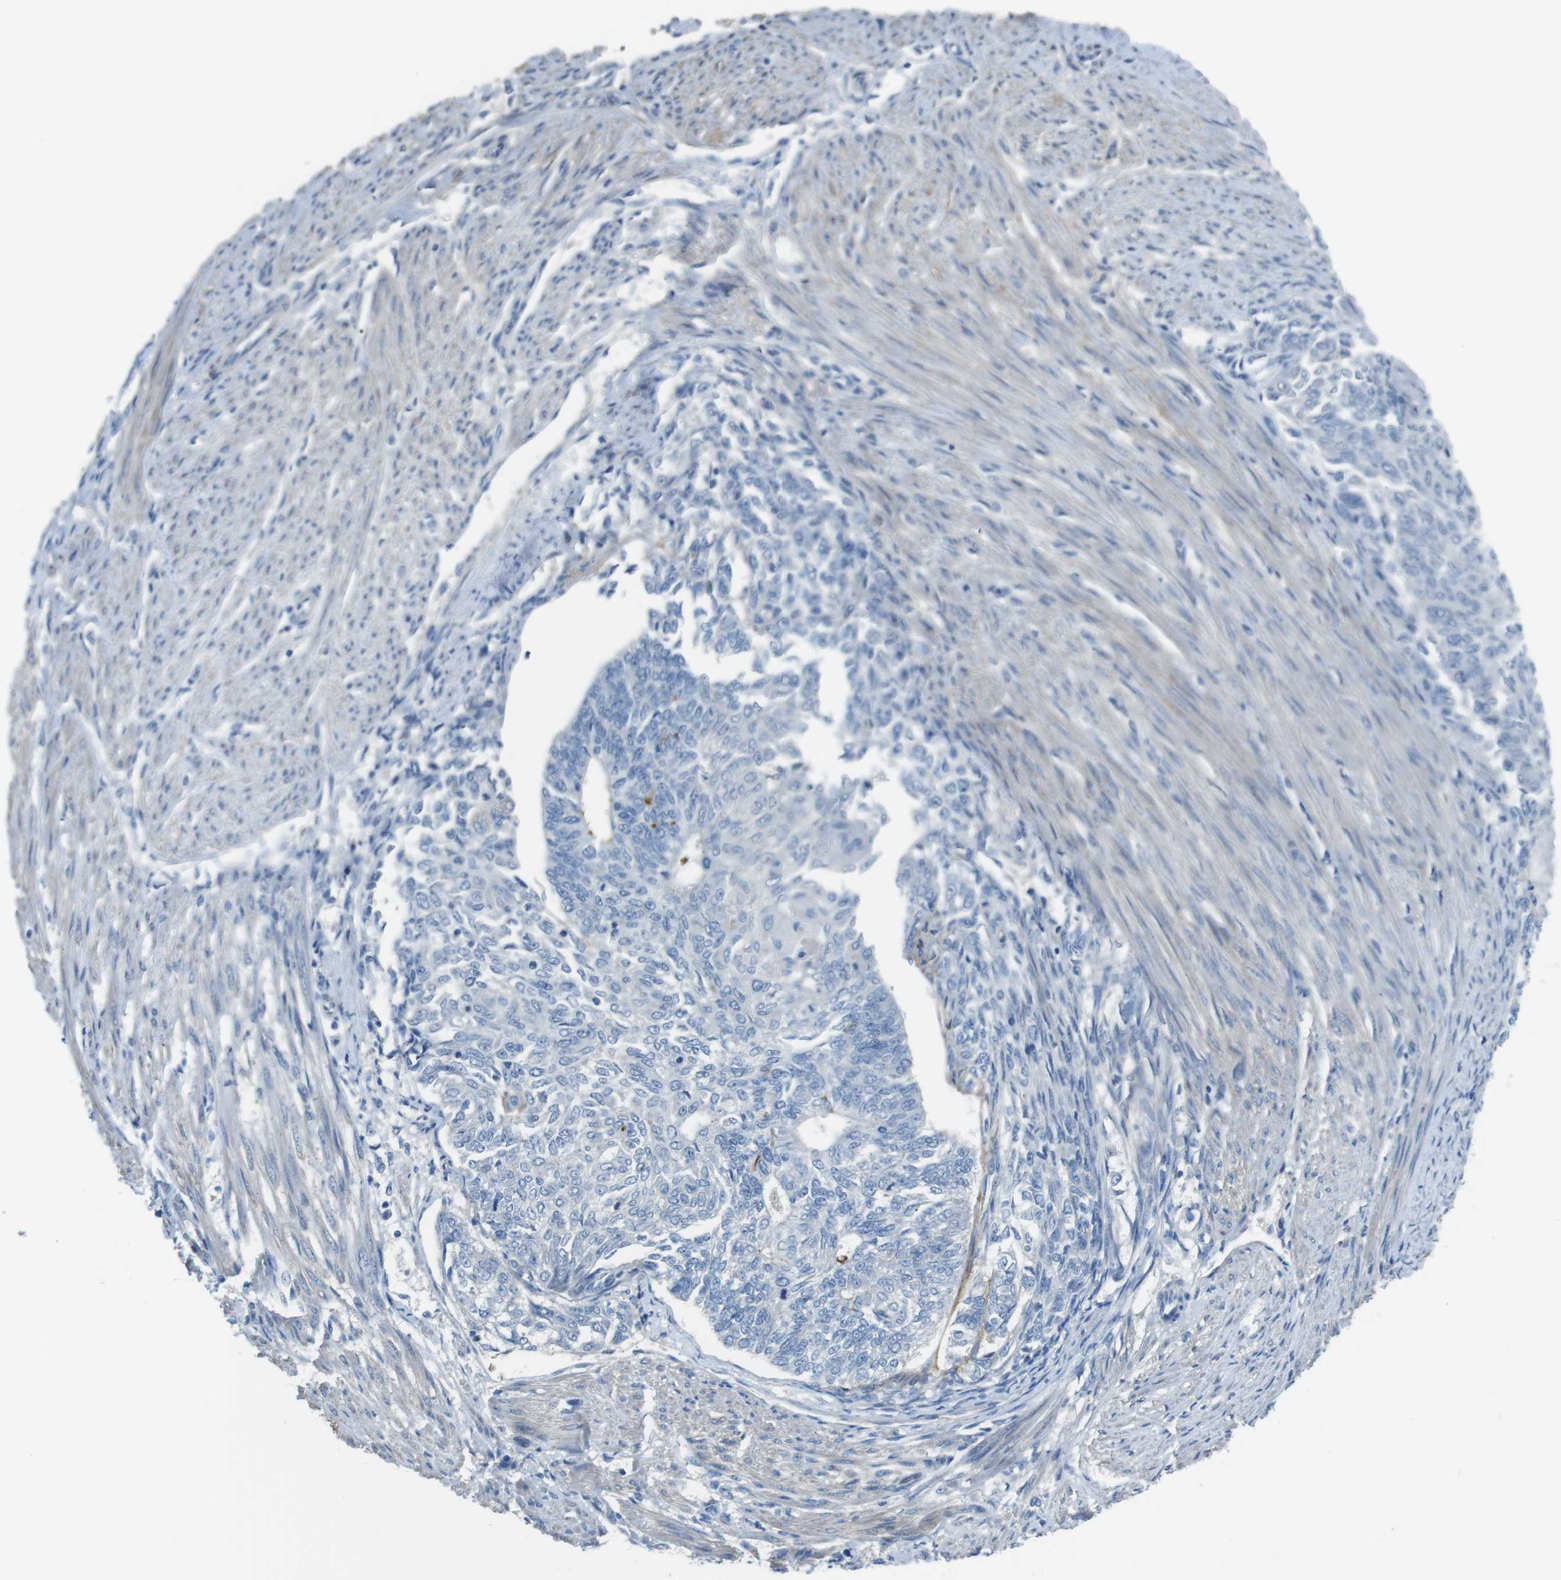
{"staining": {"intensity": "negative", "quantity": "none", "location": "none"}, "tissue": "endometrial cancer", "cell_type": "Tumor cells", "image_type": "cancer", "snomed": [{"axis": "morphology", "description": "Adenocarcinoma, NOS"}, {"axis": "topography", "description": "Endometrium"}], "caption": "Immunohistochemistry image of human endometrial cancer stained for a protein (brown), which displays no staining in tumor cells. Nuclei are stained in blue.", "gene": "CYP2C8", "patient": {"sex": "female", "age": 32}}